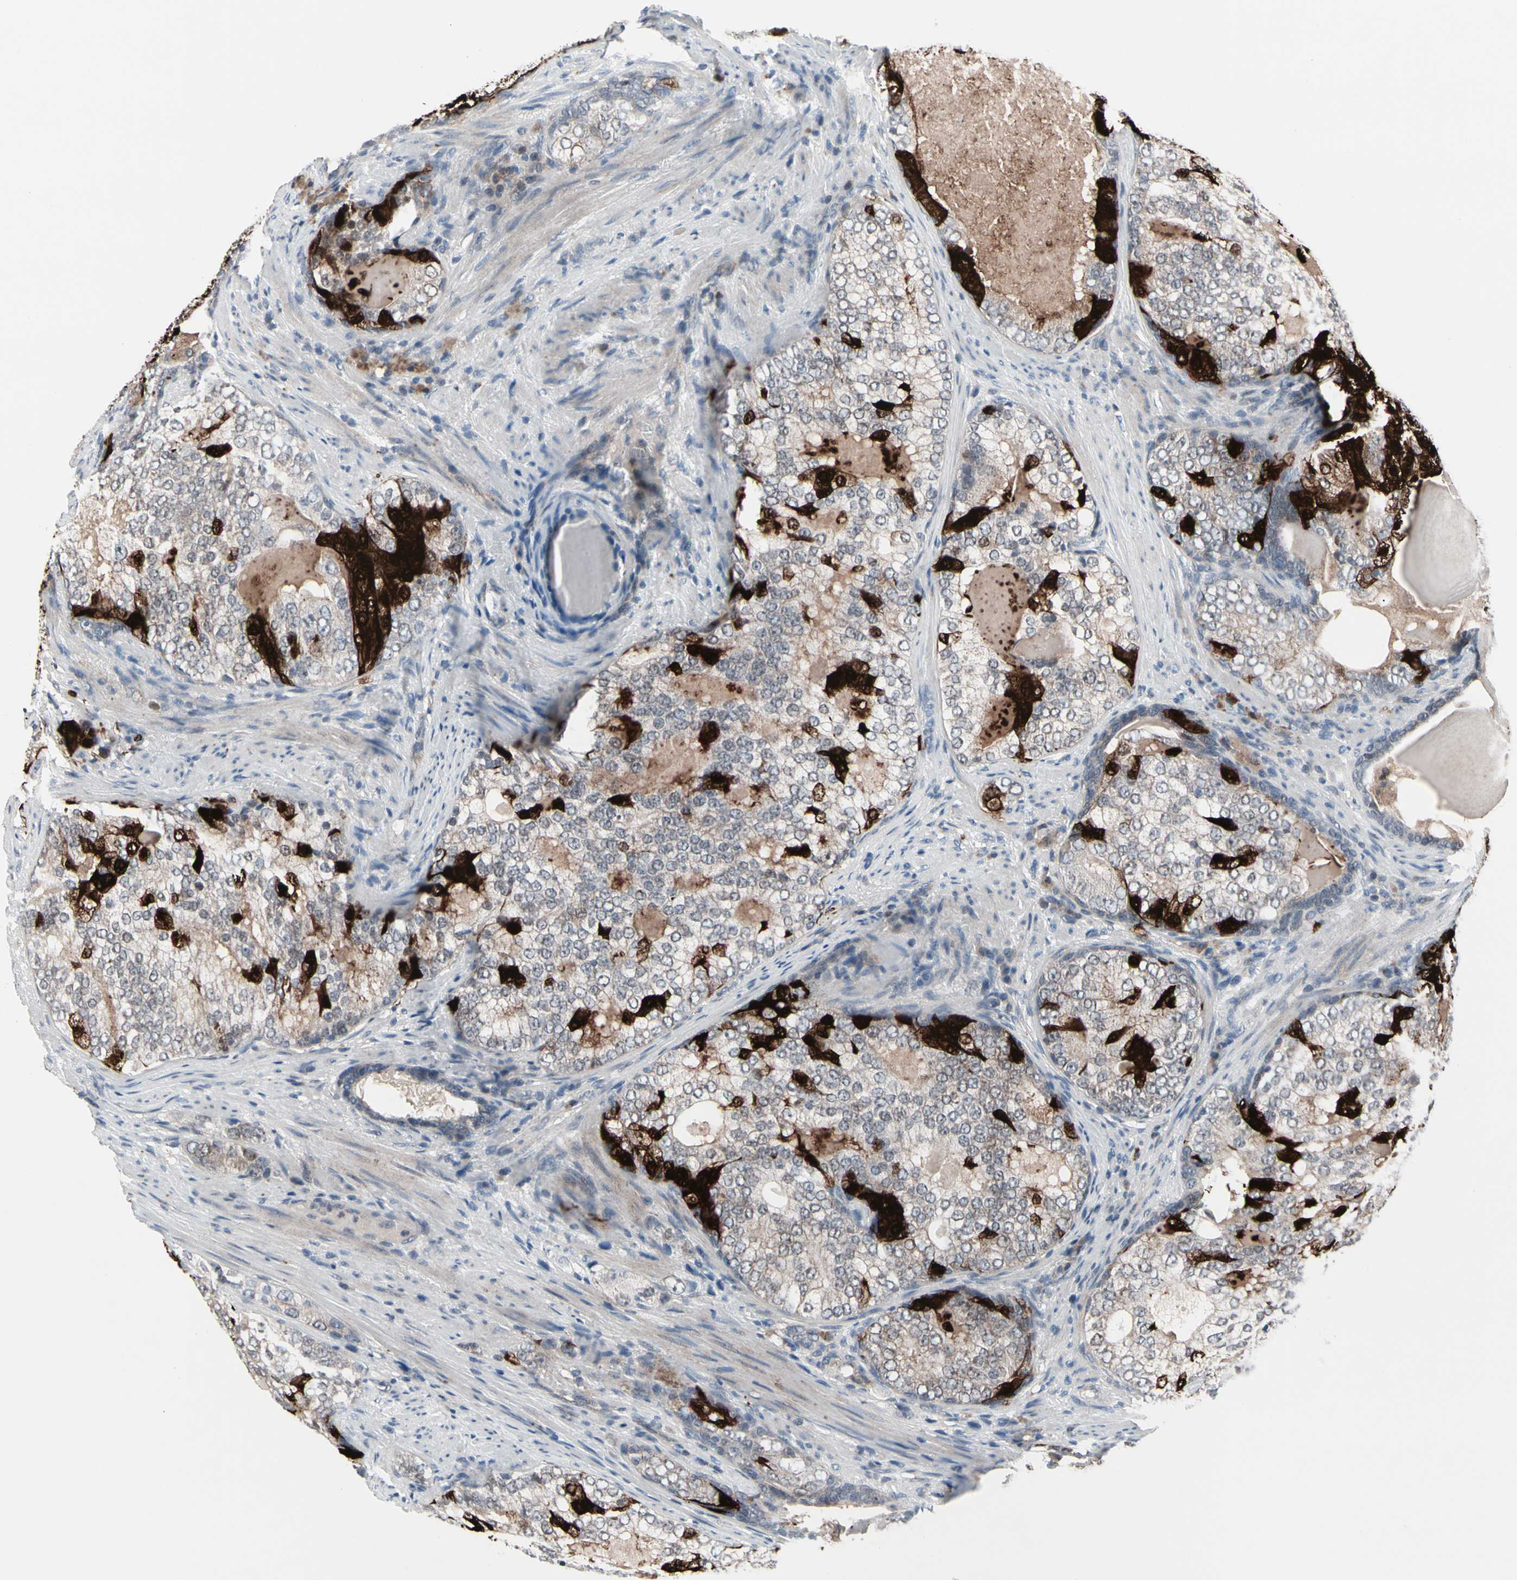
{"staining": {"intensity": "strong", "quantity": "<25%", "location": "cytoplasmic/membranous,nuclear"}, "tissue": "prostate cancer", "cell_type": "Tumor cells", "image_type": "cancer", "snomed": [{"axis": "morphology", "description": "Adenocarcinoma, High grade"}, {"axis": "topography", "description": "Prostate"}], "caption": "This image demonstrates immunohistochemistry (IHC) staining of prostate cancer, with medium strong cytoplasmic/membranous and nuclear staining in approximately <25% of tumor cells.", "gene": "TXN", "patient": {"sex": "male", "age": 66}}